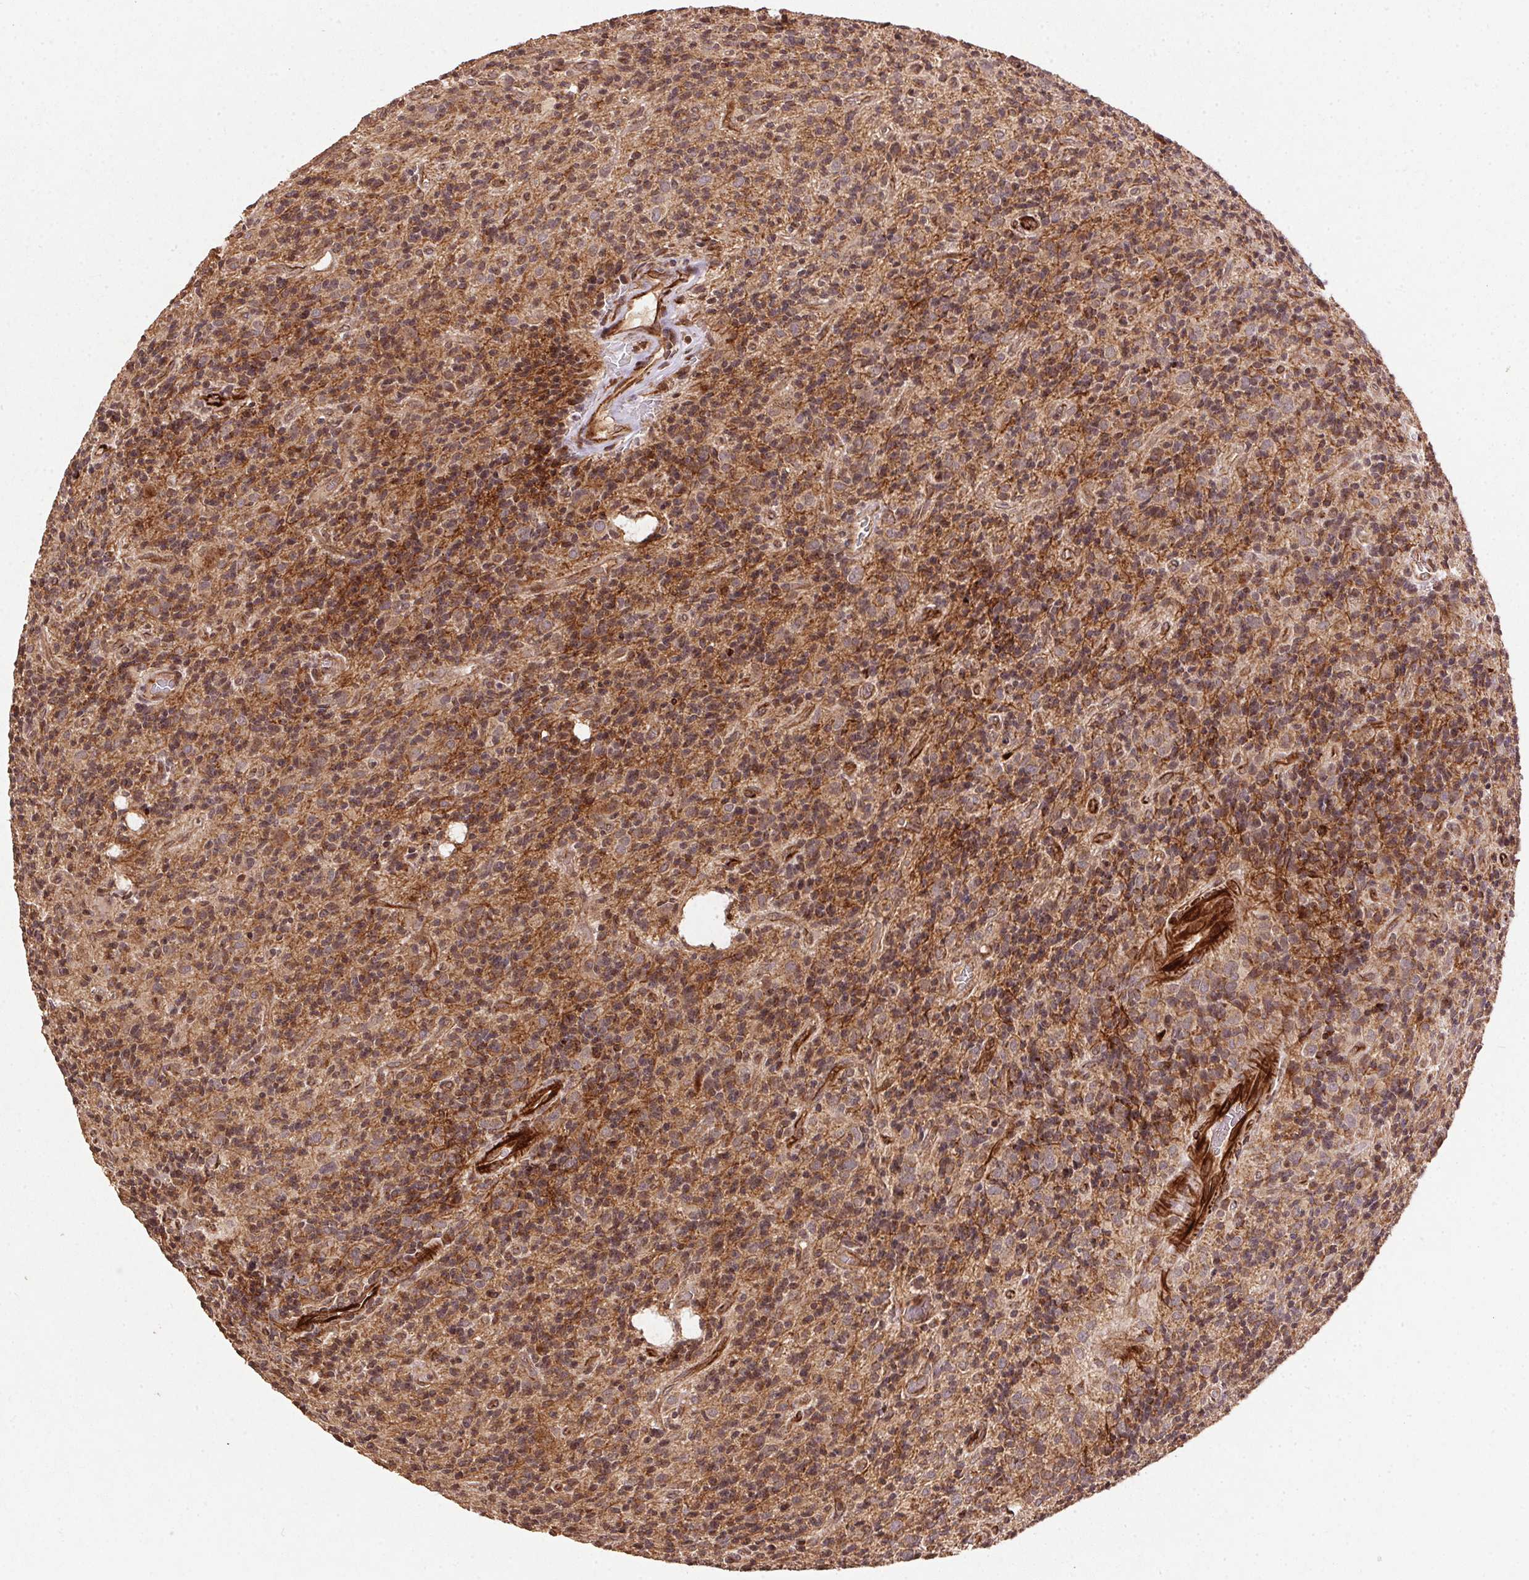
{"staining": {"intensity": "weak", "quantity": ">75%", "location": "cytoplasmic/membranous"}, "tissue": "glioma", "cell_type": "Tumor cells", "image_type": "cancer", "snomed": [{"axis": "morphology", "description": "Glioma, malignant, High grade"}, {"axis": "topography", "description": "Brain"}], "caption": "The image demonstrates a brown stain indicating the presence of a protein in the cytoplasmic/membranous of tumor cells in malignant high-grade glioma.", "gene": "SPRED2", "patient": {"sex": "male", "age": 76}}